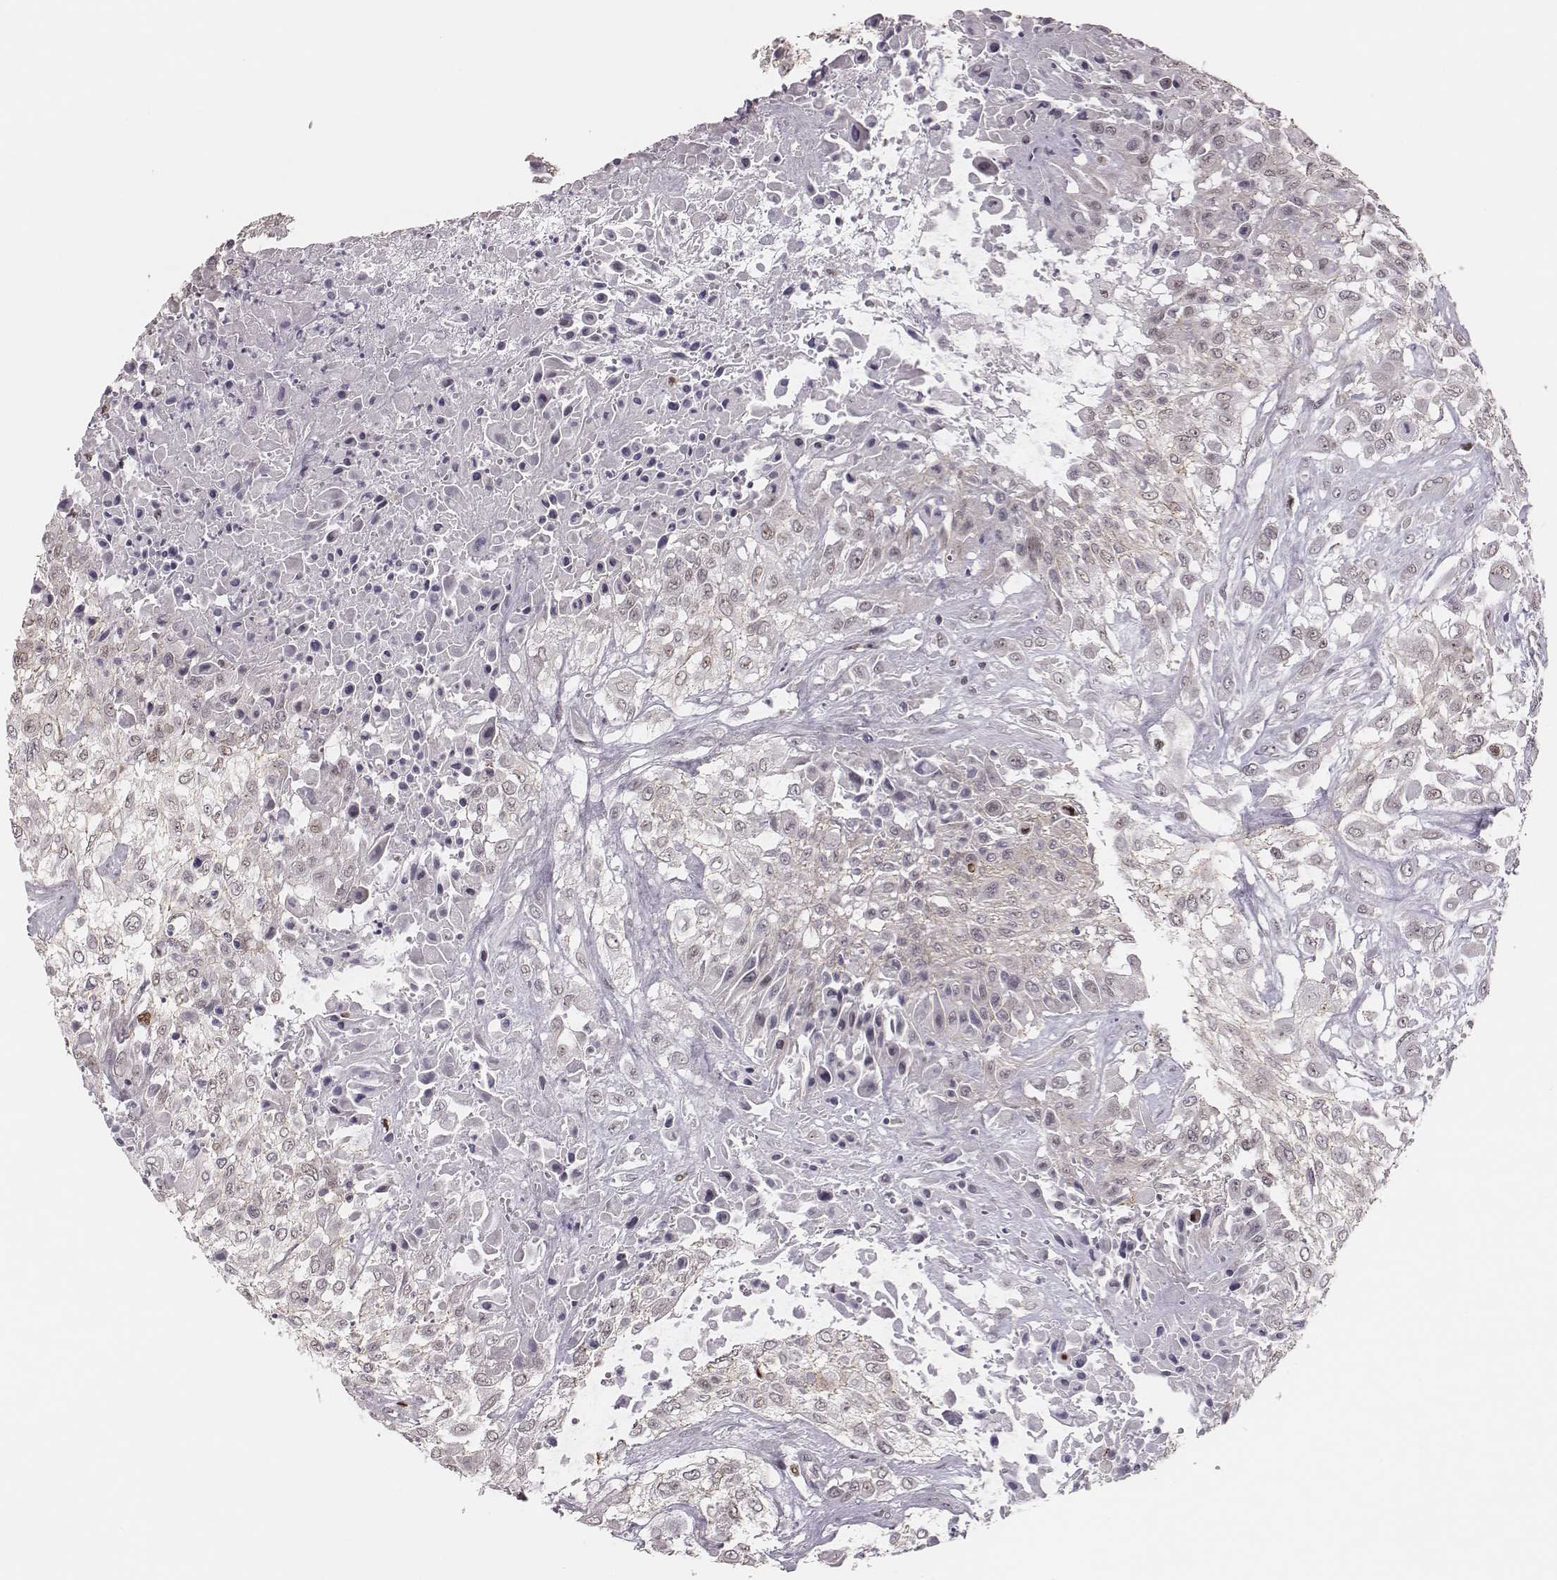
{"staining": {"intensity": "moderate", "quantity": "25%-75%", "location": "cytoplasmic/membranous"}, "tissue": "urothelial cancer", "cell_type": "Tumor cells", "image_type": "cancer", "snomed": [{"axis": "morphology", "description": "Urothelial carcinoma, High grade"}, {"axis": "topography", "description": "Urinary bladder"}], "caption": "The photomicrograph displays a brown stain indicating the presence of a protein in the cytoplasmic/membranous of tumor cells in urothelial carcinoma (high-grade). The staining was performed using DAB, with brown indicating positive protein expression. Nuclei are stained blue with hematoxylin.", "gene": "WDR59", "patient": {"sex": "male", "age": 57}}